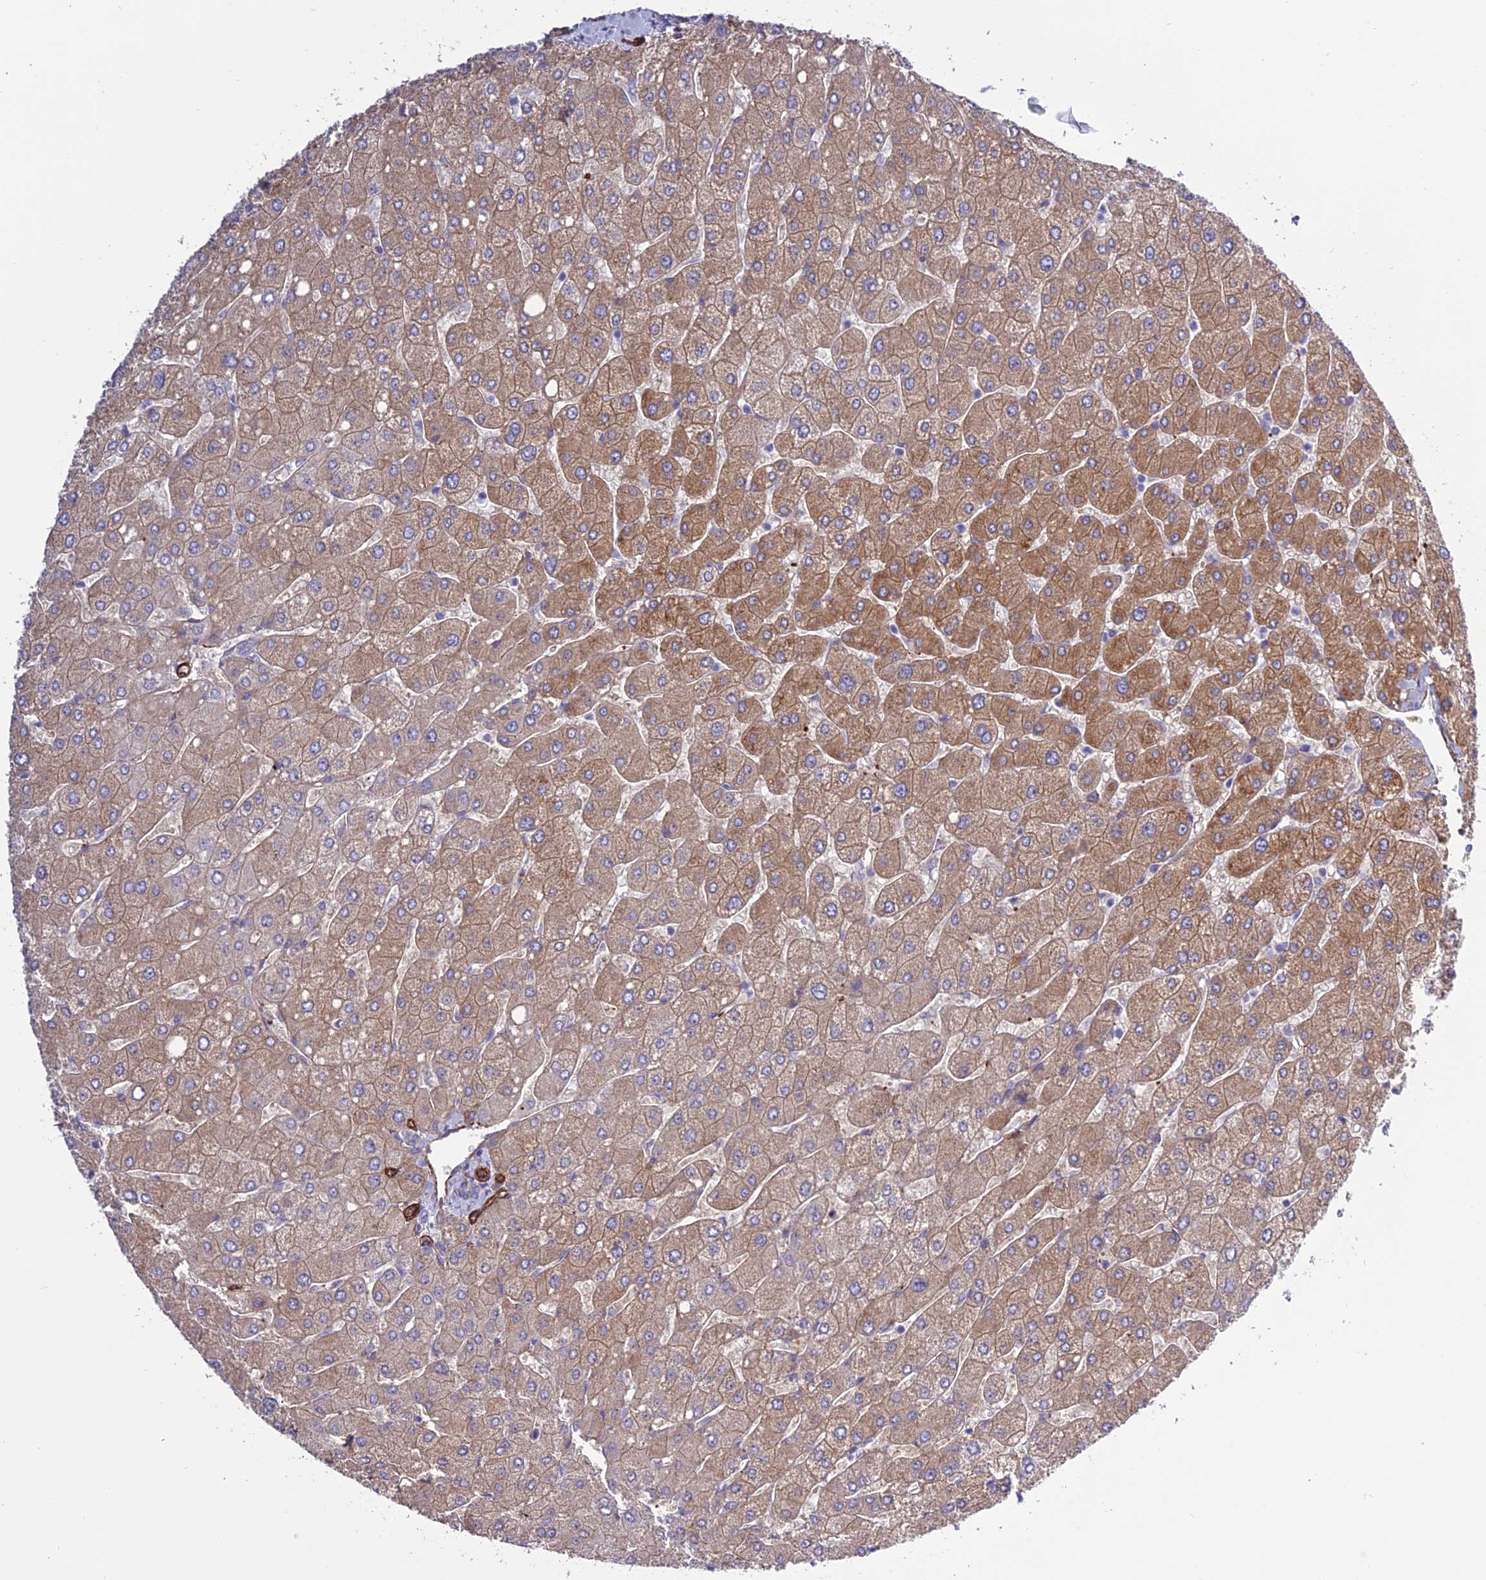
{"staining": {"intensity": "negative", "quantity": "none", "location": "none"}, "tissue": "liver", "cell_type": "Cholangiocytes", "image_type": "normal", "snomed": [{"axis": "morphology", "description": "Normal tissue, NOS"}, {"axis": "topography", "description": "Liver"}], "caption": "Immunohistochemistry image of benign liver stained for a protein (brown), which demonstrates no positivity in cholangiocytes. (DAB immunohistochemistry, high magnification).", "gene": "REX1BD", "patient": {"sex": "male", "age": 55}}